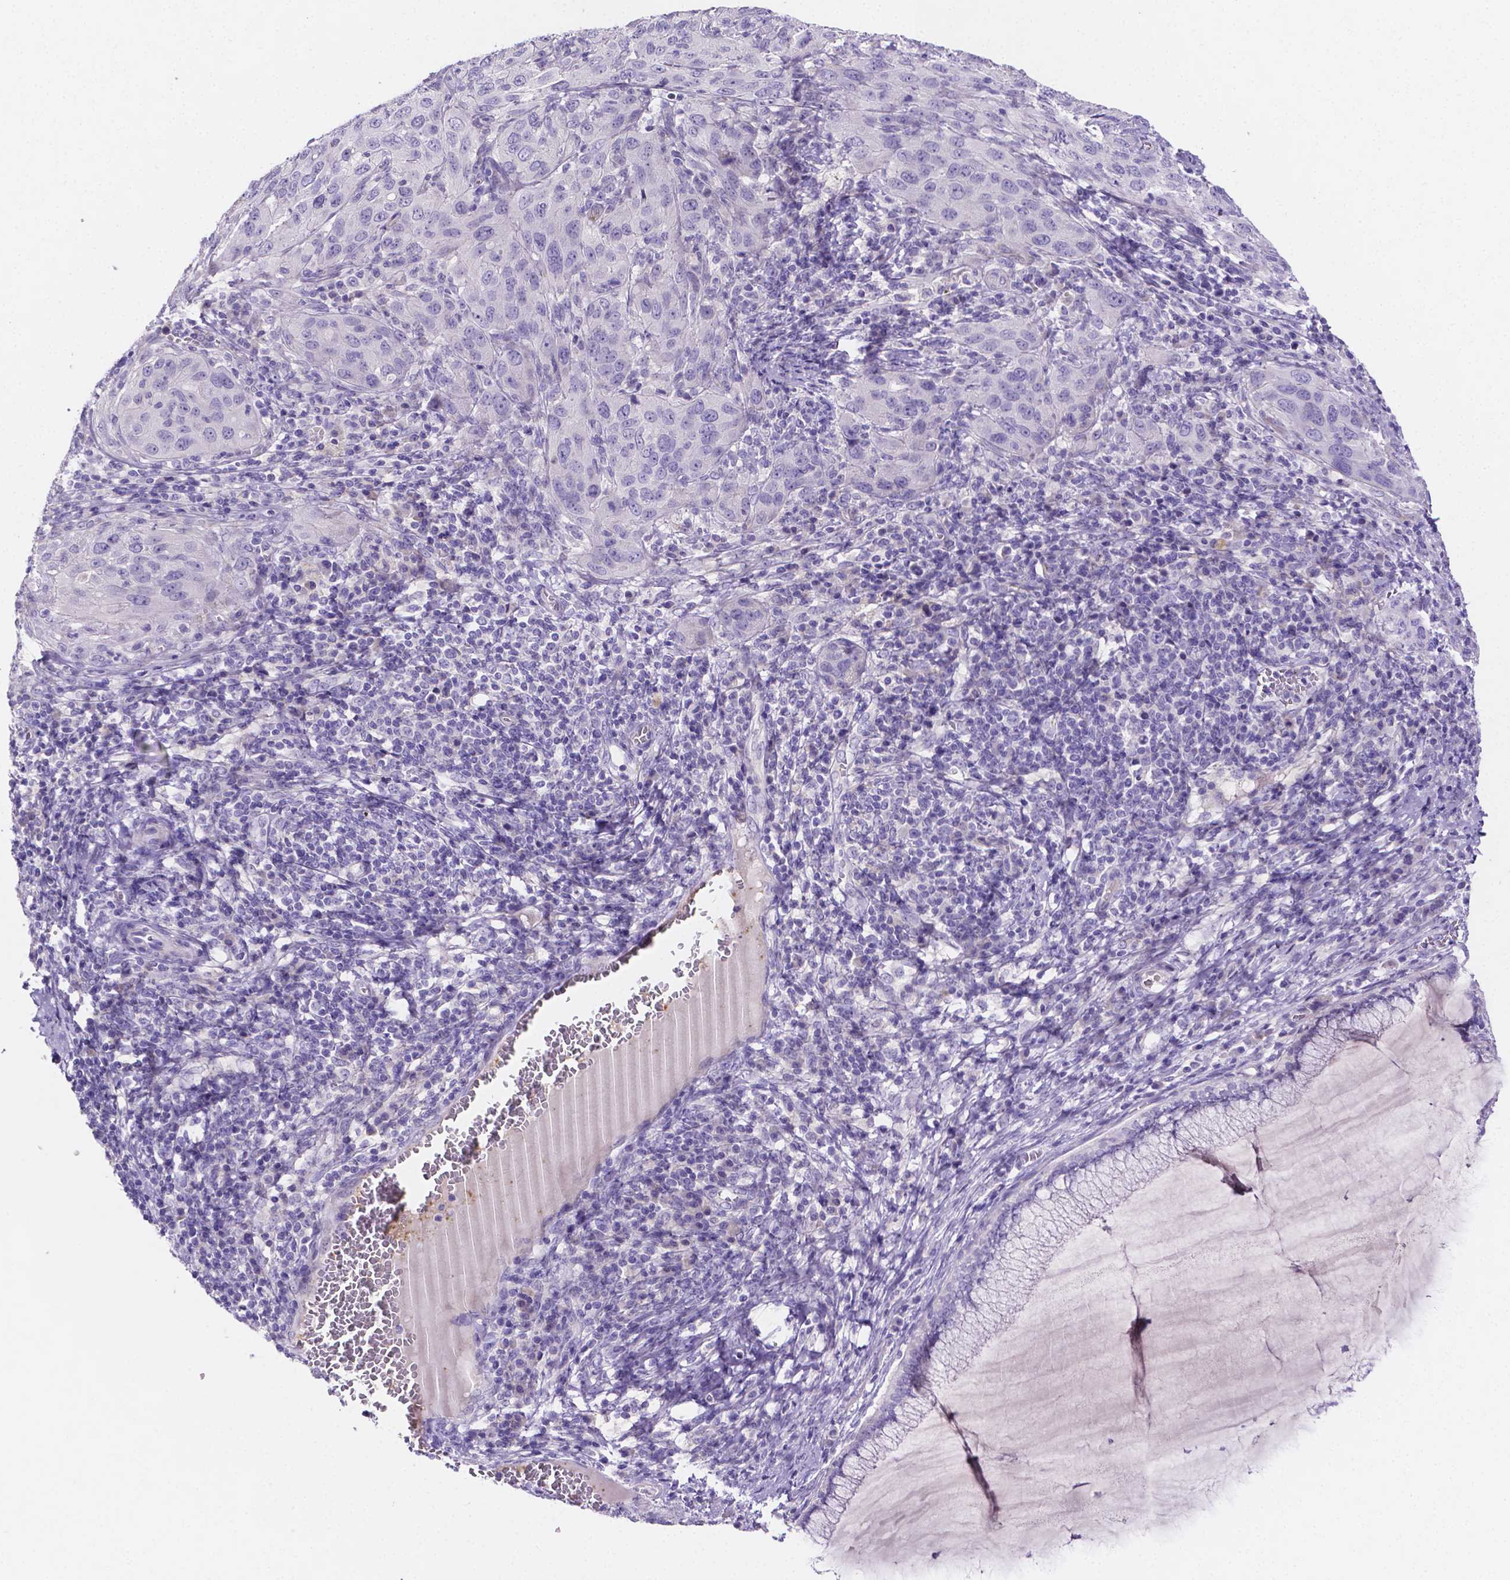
{"staining": {"intensity": "negative", "quantity": "none", "location": "none"}, "tissue": "breast cancer", "cell_type": "Tumor cells", "image_type": "cancer", "snomed": [{"axis": "morphology", "description": "Duct carcinoma"}, {"axis": "topography", "description": "Breast"}], "caption": "The IHC image has no significant positivity in tumor cells of intraductal carcinoma (breast) tissue. (DAB (3,3'-diaminobenzidine) IHC with hematoxylin counter stain).", "gene": "NRGN", "patient": {"sex": "female", "age": 27}}